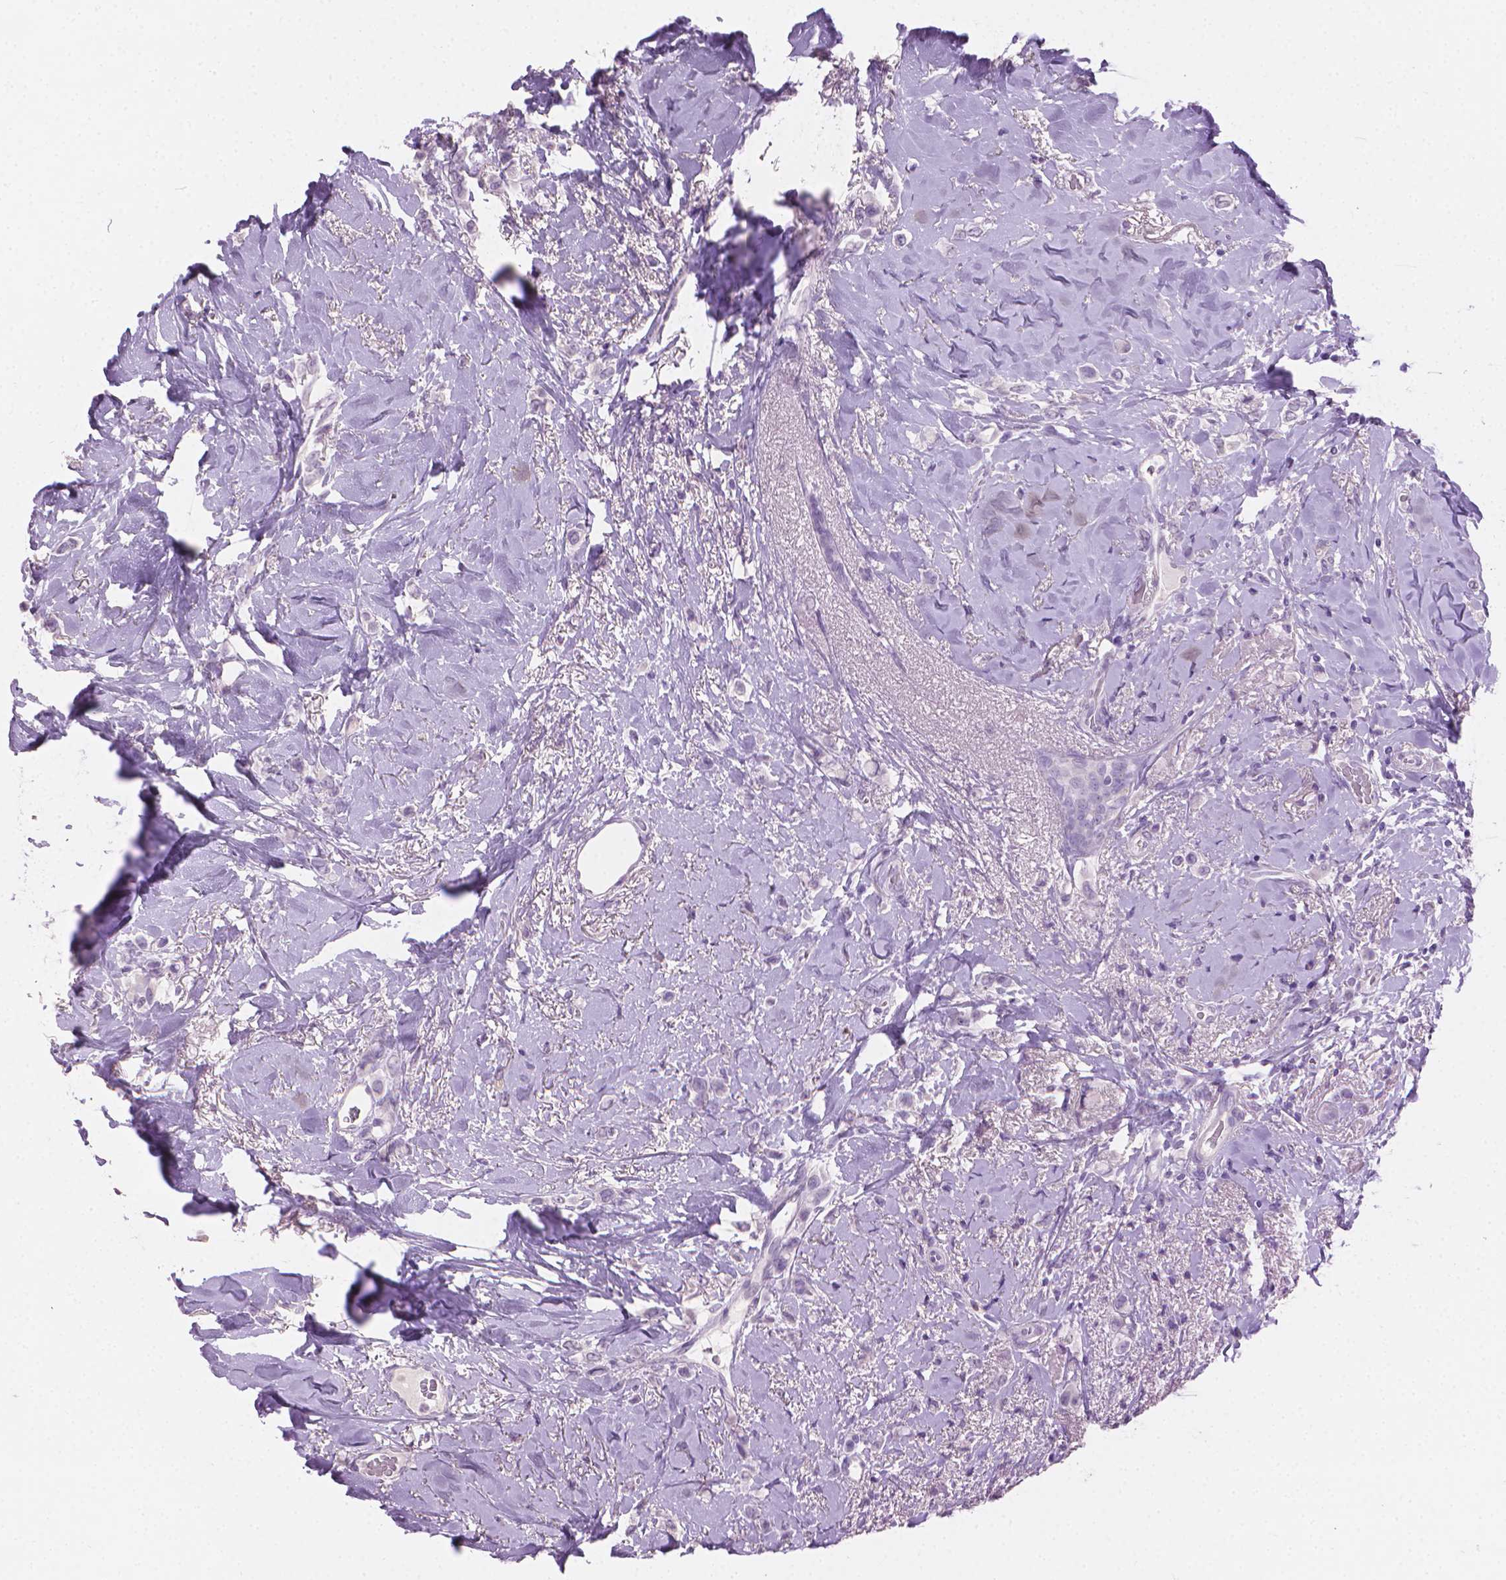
{"staining": {"intensity": "negative", "quantity": "none", "location": "none"}, "tissue": "breast cancer", "cell_type": "Tumor cells", "image_type": "cancer", "snomed": [{"axis": "morphology", "description": "Lobular carcinoma"}, {"axis": "topography", "description": "Breast"}], "caption": "Human breast cancer (lobular carcinoma) stained for a protein using immunohistochemistry demonstrates no expression in tumor cells.", "gene": "MLANA", "patient": {"sex": "female", "age": 66}}